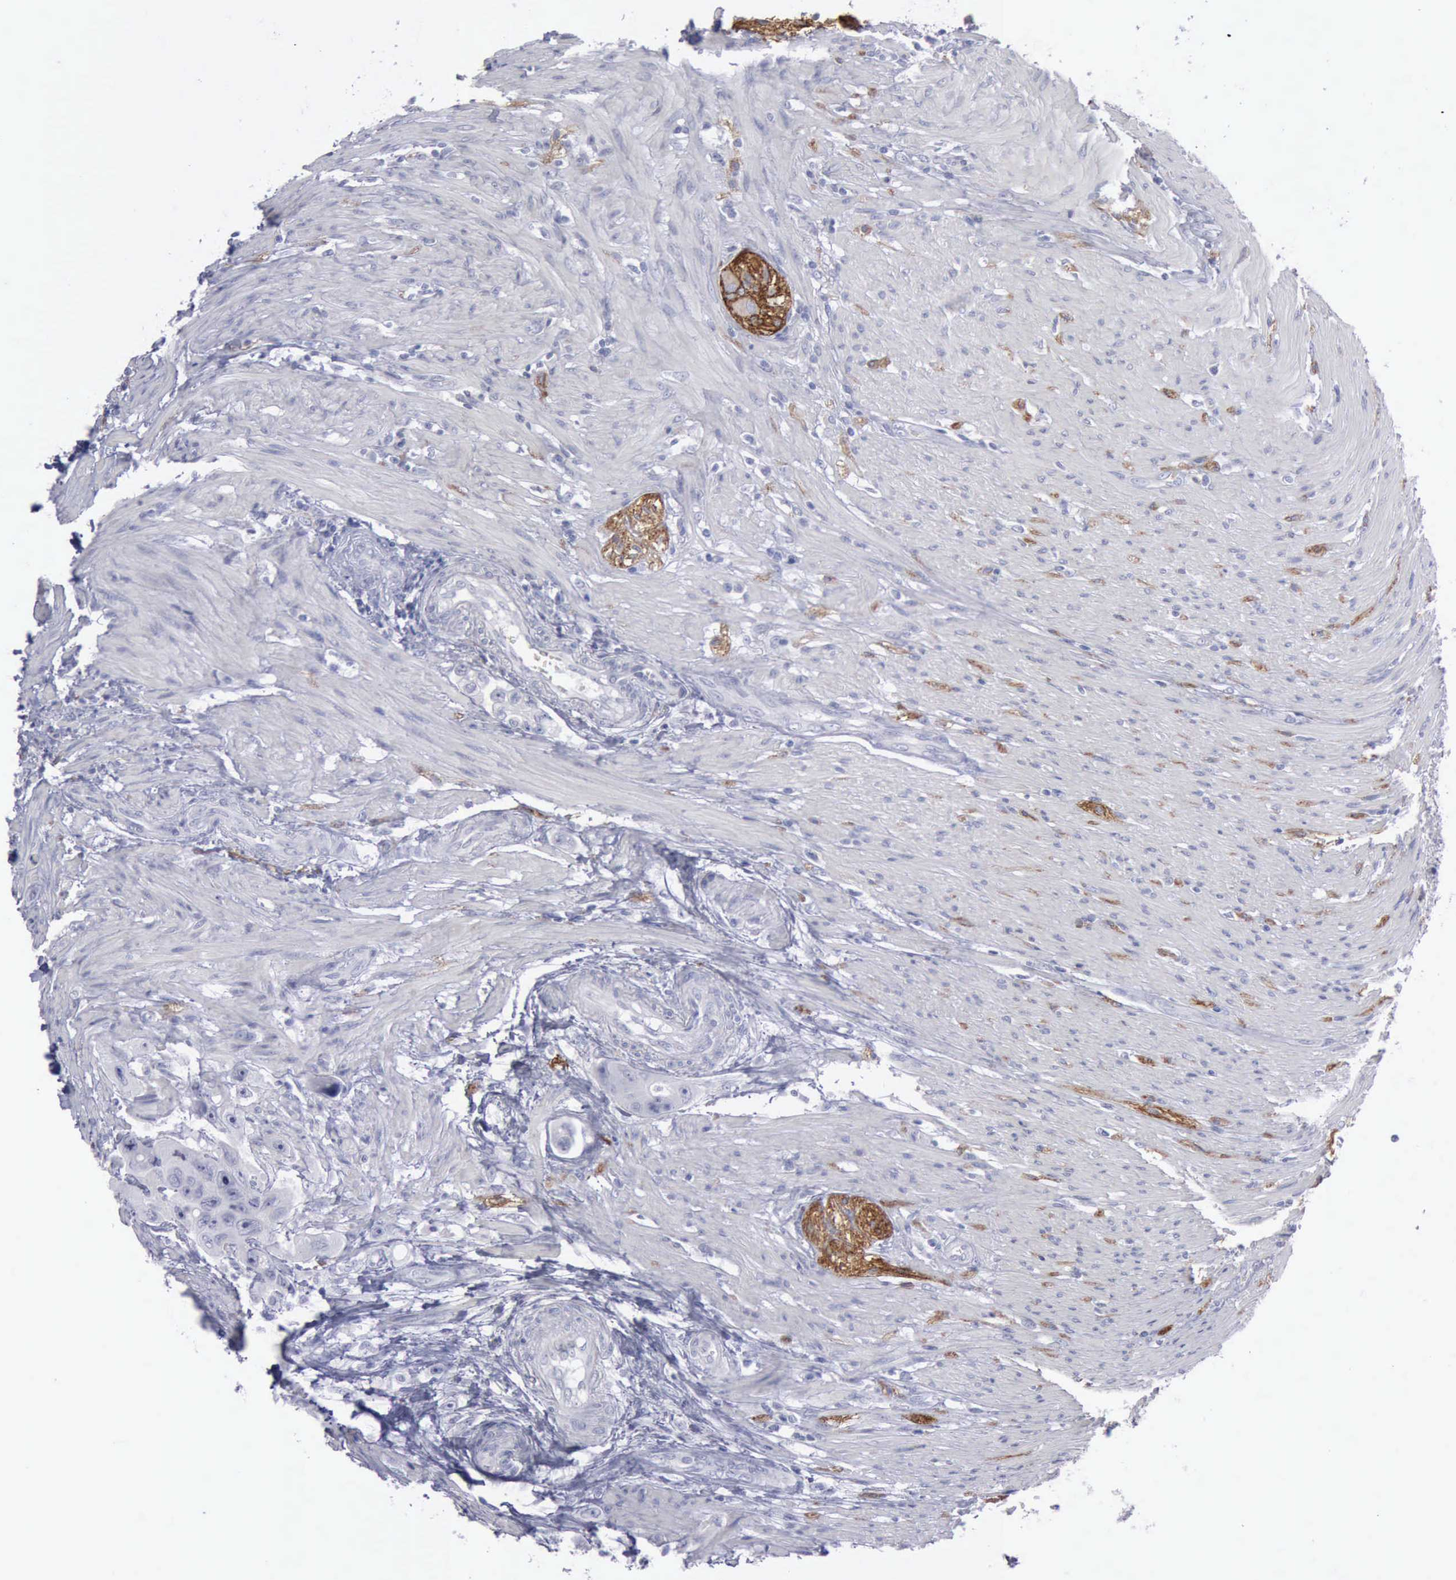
{"staining": {"intensity": "moderate", "quantity": ">75%", "location": "cytoplasmic/membranous"}, "tissue": "colorectal cancer", "cell_type": "Tumor cells", "image_type": "cancer", "snomed": [{"axis": "morphology", "description": "Adenocarcinoma, NOS"}, {"axis": "topography", "description": "Colon"}], "caption": "Protein expression analysis of colorectal adenocarcinoma reveals moderate cytoplasmic/membranous staining in about >75% of tumor cells.", "gene": "CDH2", "patient": {"sex": "female", "age": 46}}